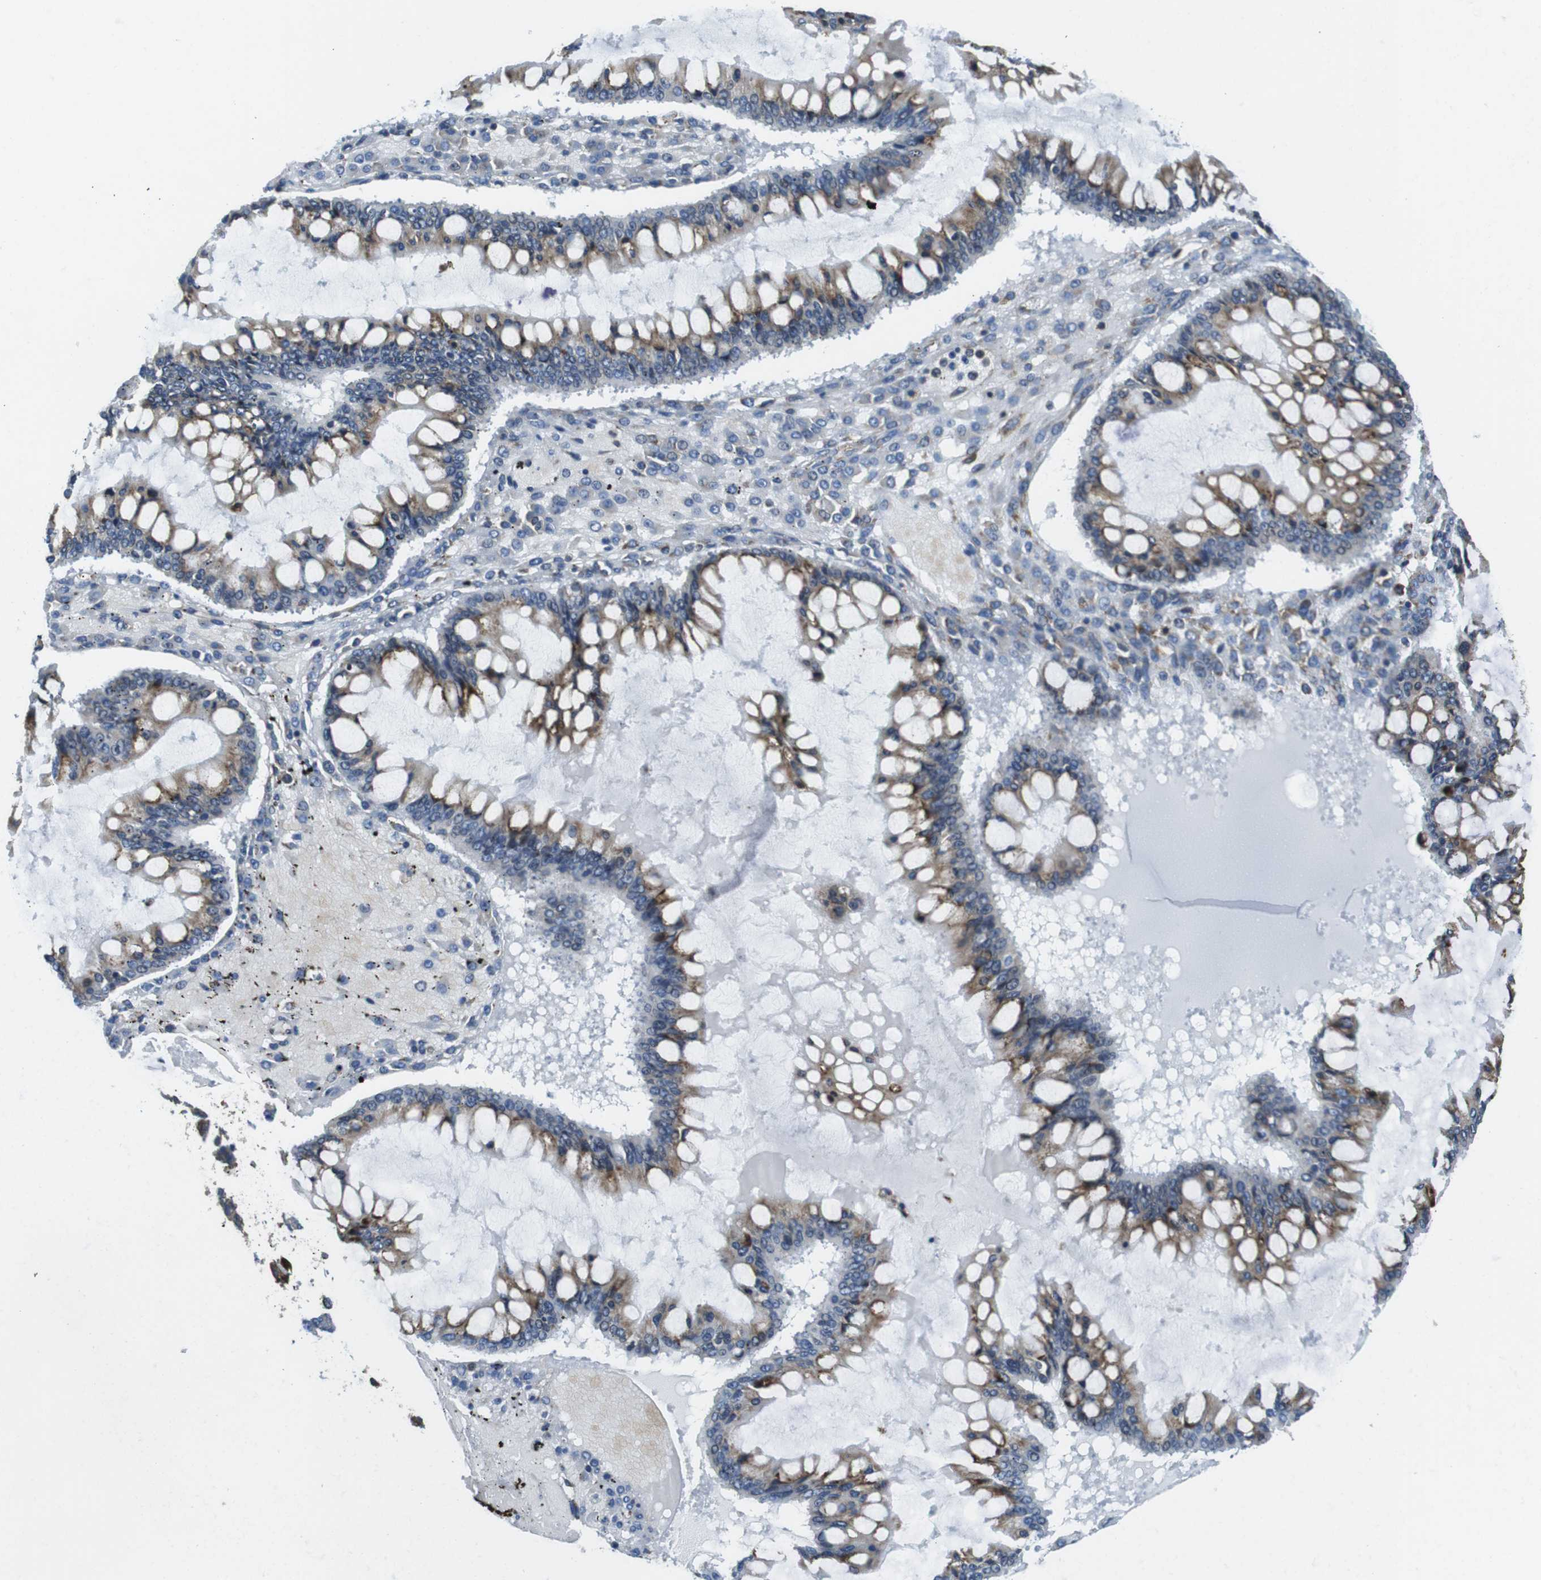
{"staining": {"intensity": "moderate", "quantity": ">75%", "location": "cytoplasmic/membranous"}, "tissue": "ovarian cancer", "cell_type": "Tumor cells", "image_type": "cancer", "snomed": [{"axis": "morphology", "description": "Cystadenocarcinoma, mucinous, NOS"}, {"axis": "topography", "description": "Ovary"}], "caption": "There is medium levels of moderate cytoplasmic/membranous positivity in tumor cells of ovarian cancer, as demonstrated by immunohistochemical staining (brown color).", "gene": "UGGT1", "patient": {"sex": "female", "age": 73}}